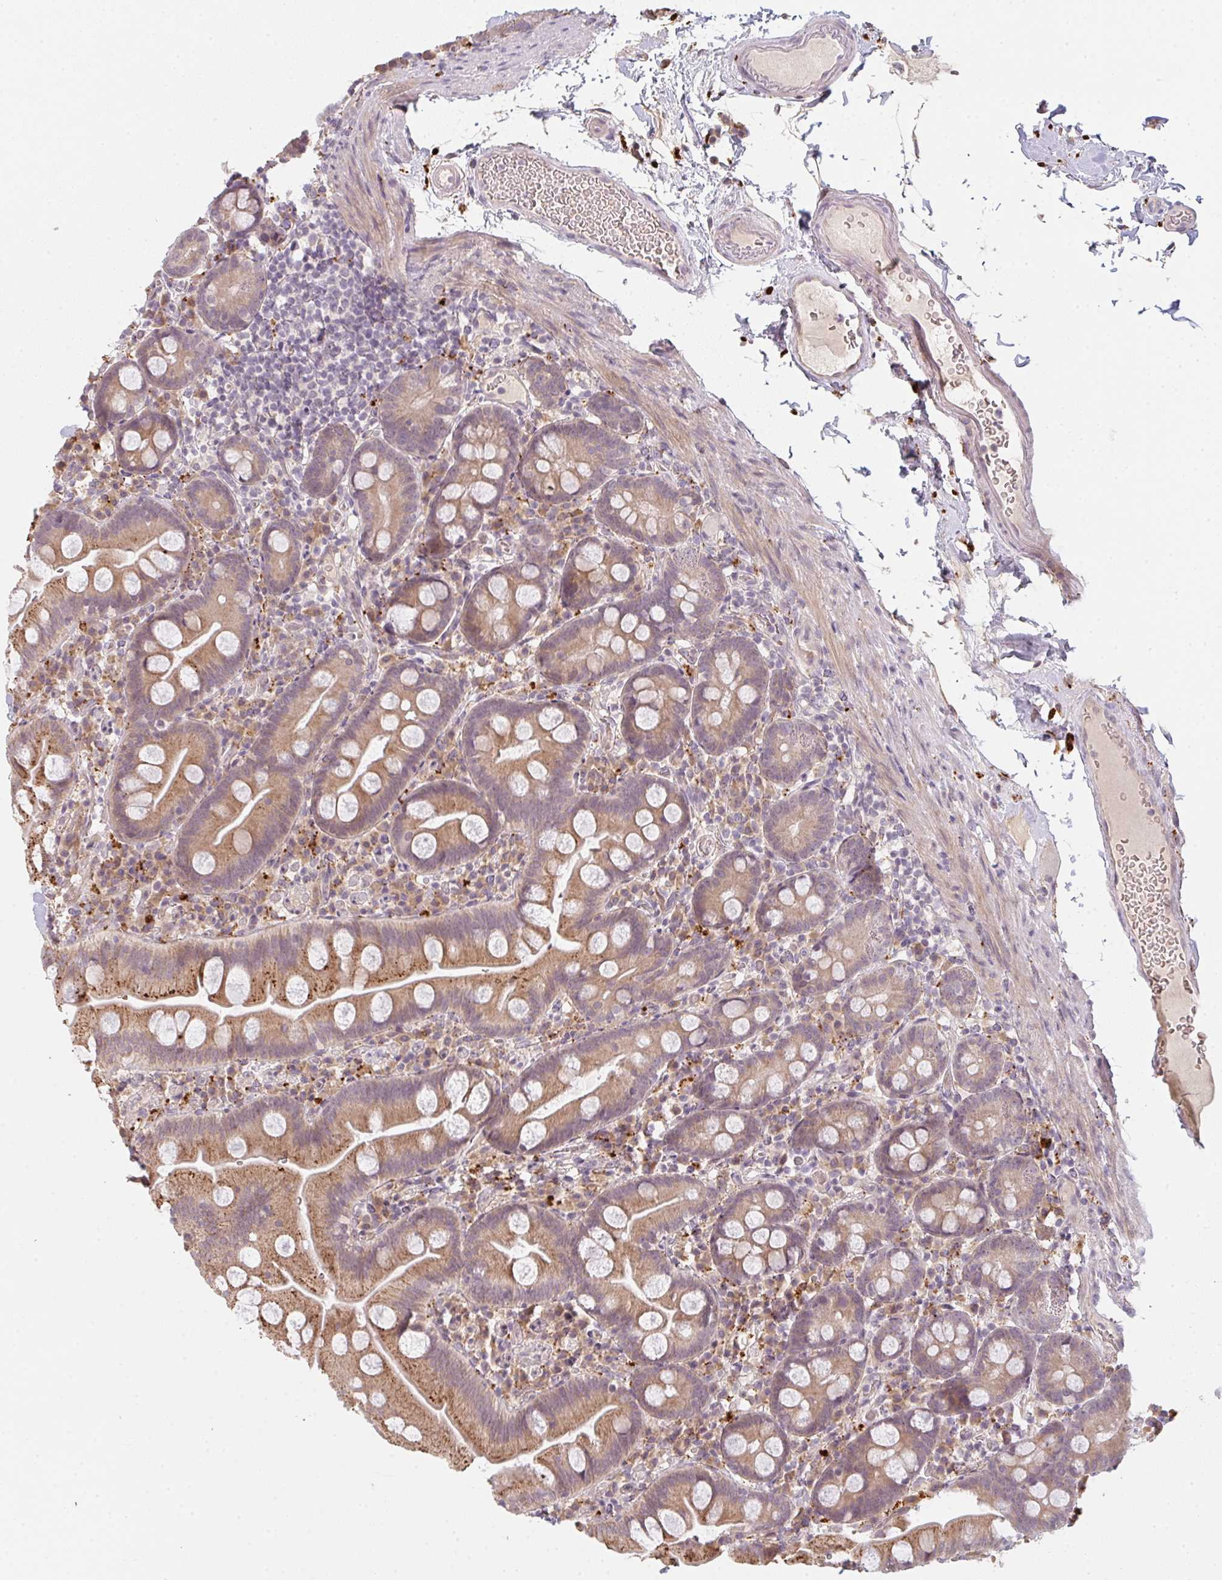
{"staining": {"intensity": "moderate", "quantity": ">75%", "location": "cytoplasmic/membranous"}, "tissue": "small intestine", "cell_type": "Glandular cells", "image_type": "normal", "snomed": [{"axis": "morphology", "description": "Normal tissue, NOS"}, {"axis": "topography", "description": "Small intestine"}], "caption": "The image demonstrates a brown stain indicating the presence of a protein in the cytoplasmic/membranous of glandular cells in small intestine.", "gene": "TMEM237", "patient": {"sex": "female", "age": 68}}